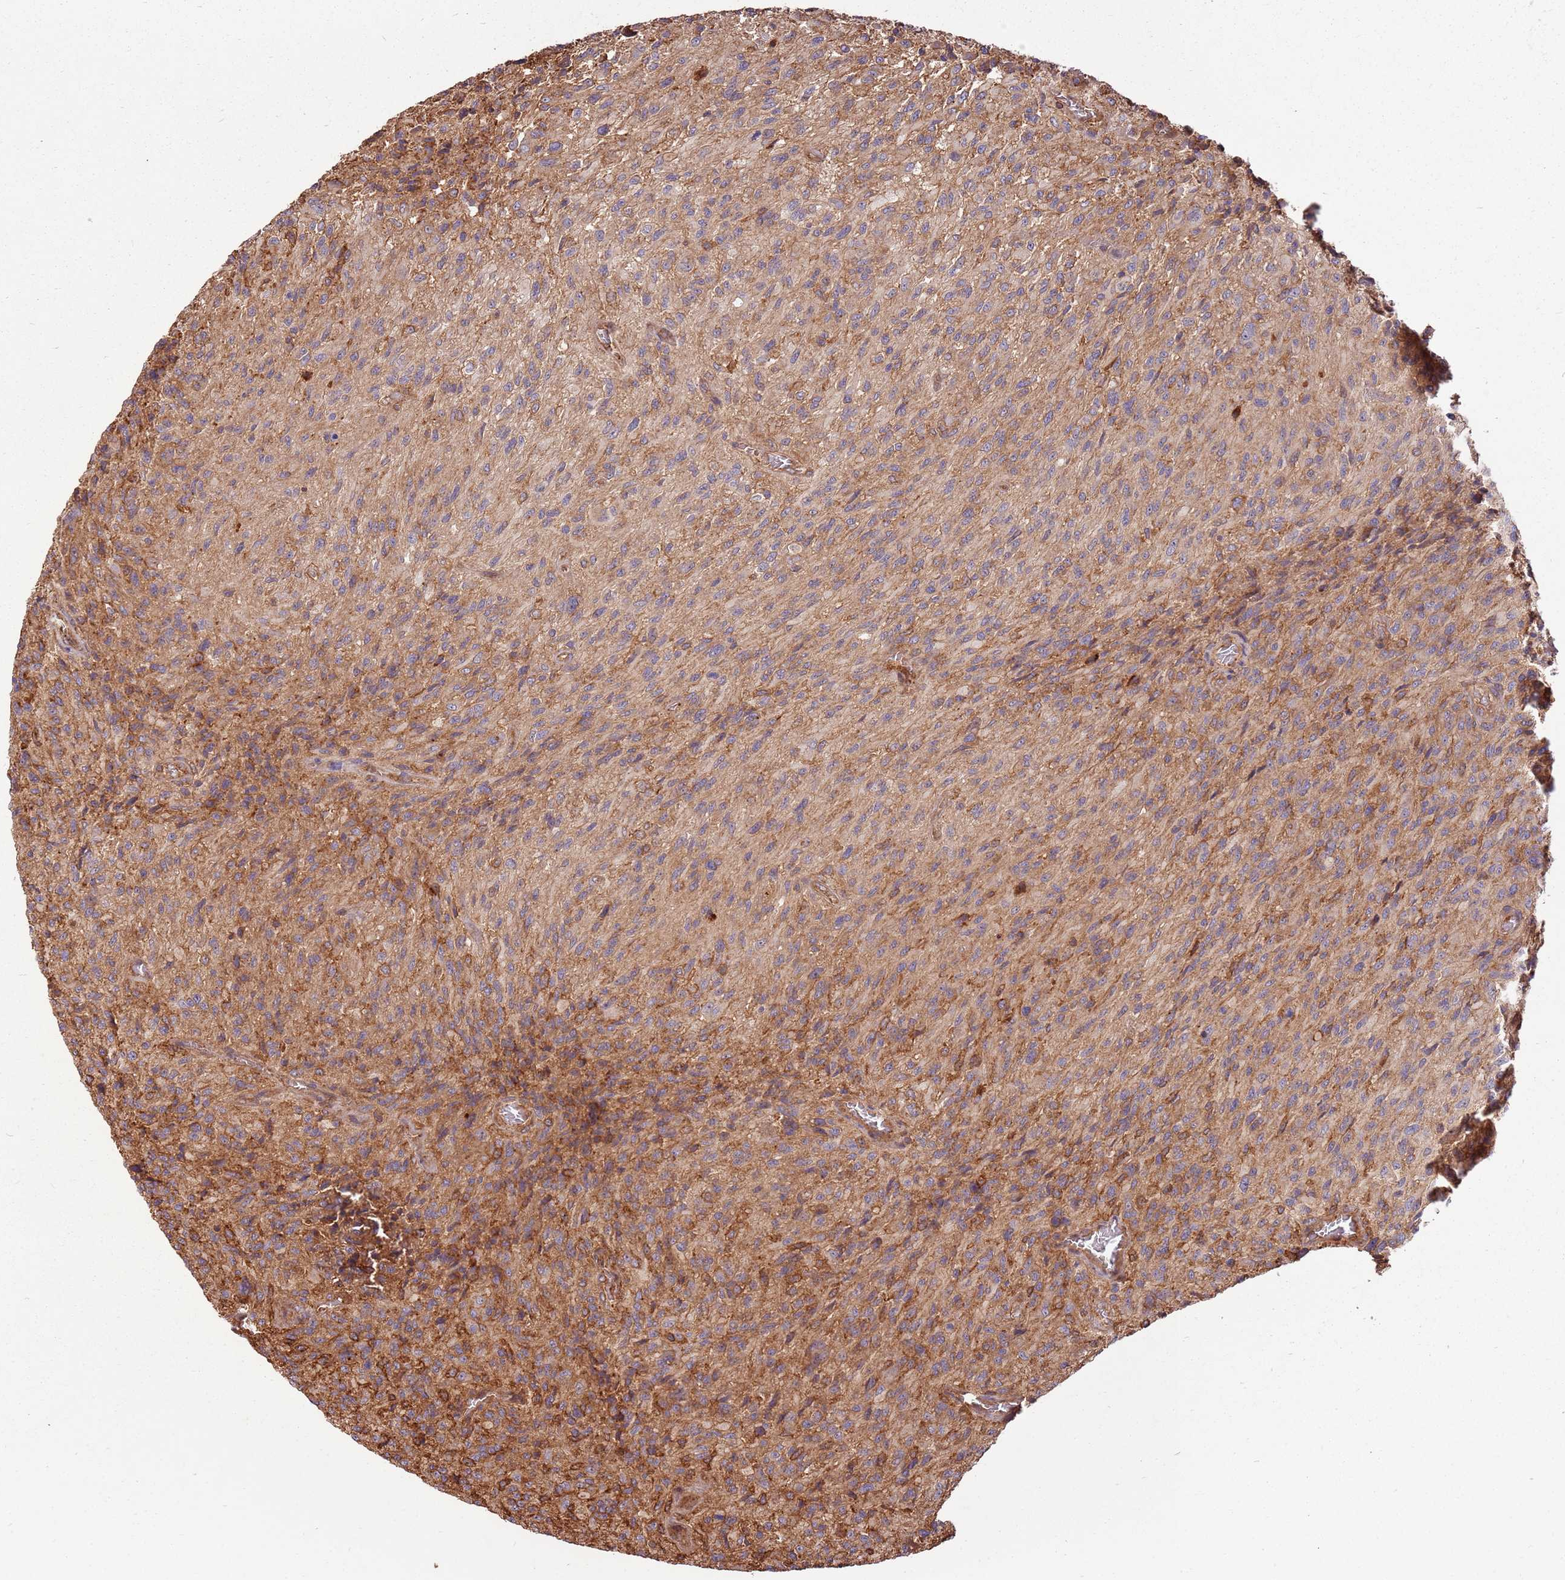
{"staining": {"intensity": "moderate", "quantity": "25%-75%", "location": "cytoplasmic/membranous"}, "tissue": "glioma", "cell_type": "Tumor cells", "image_type": "cancer", "snomed": [{"axis": "morphology", "description": "Normal tissue, NOS"}, {"axis": "morphology", "description": "Glioma, malignant, High grade"}, {"axis": "topography", "description": "Cerebral cortex"}], "caption": "Protein analysis of malignant high-grade glioma tissue displays moderate cytoplasmic/membranous positivity in about 25%-75% of tumor cells. Ihc stains the protein in brown and the nuclei are stained blue.", "gene": "ACVR2A", "patient": {"sex": "male", "age": 56}}